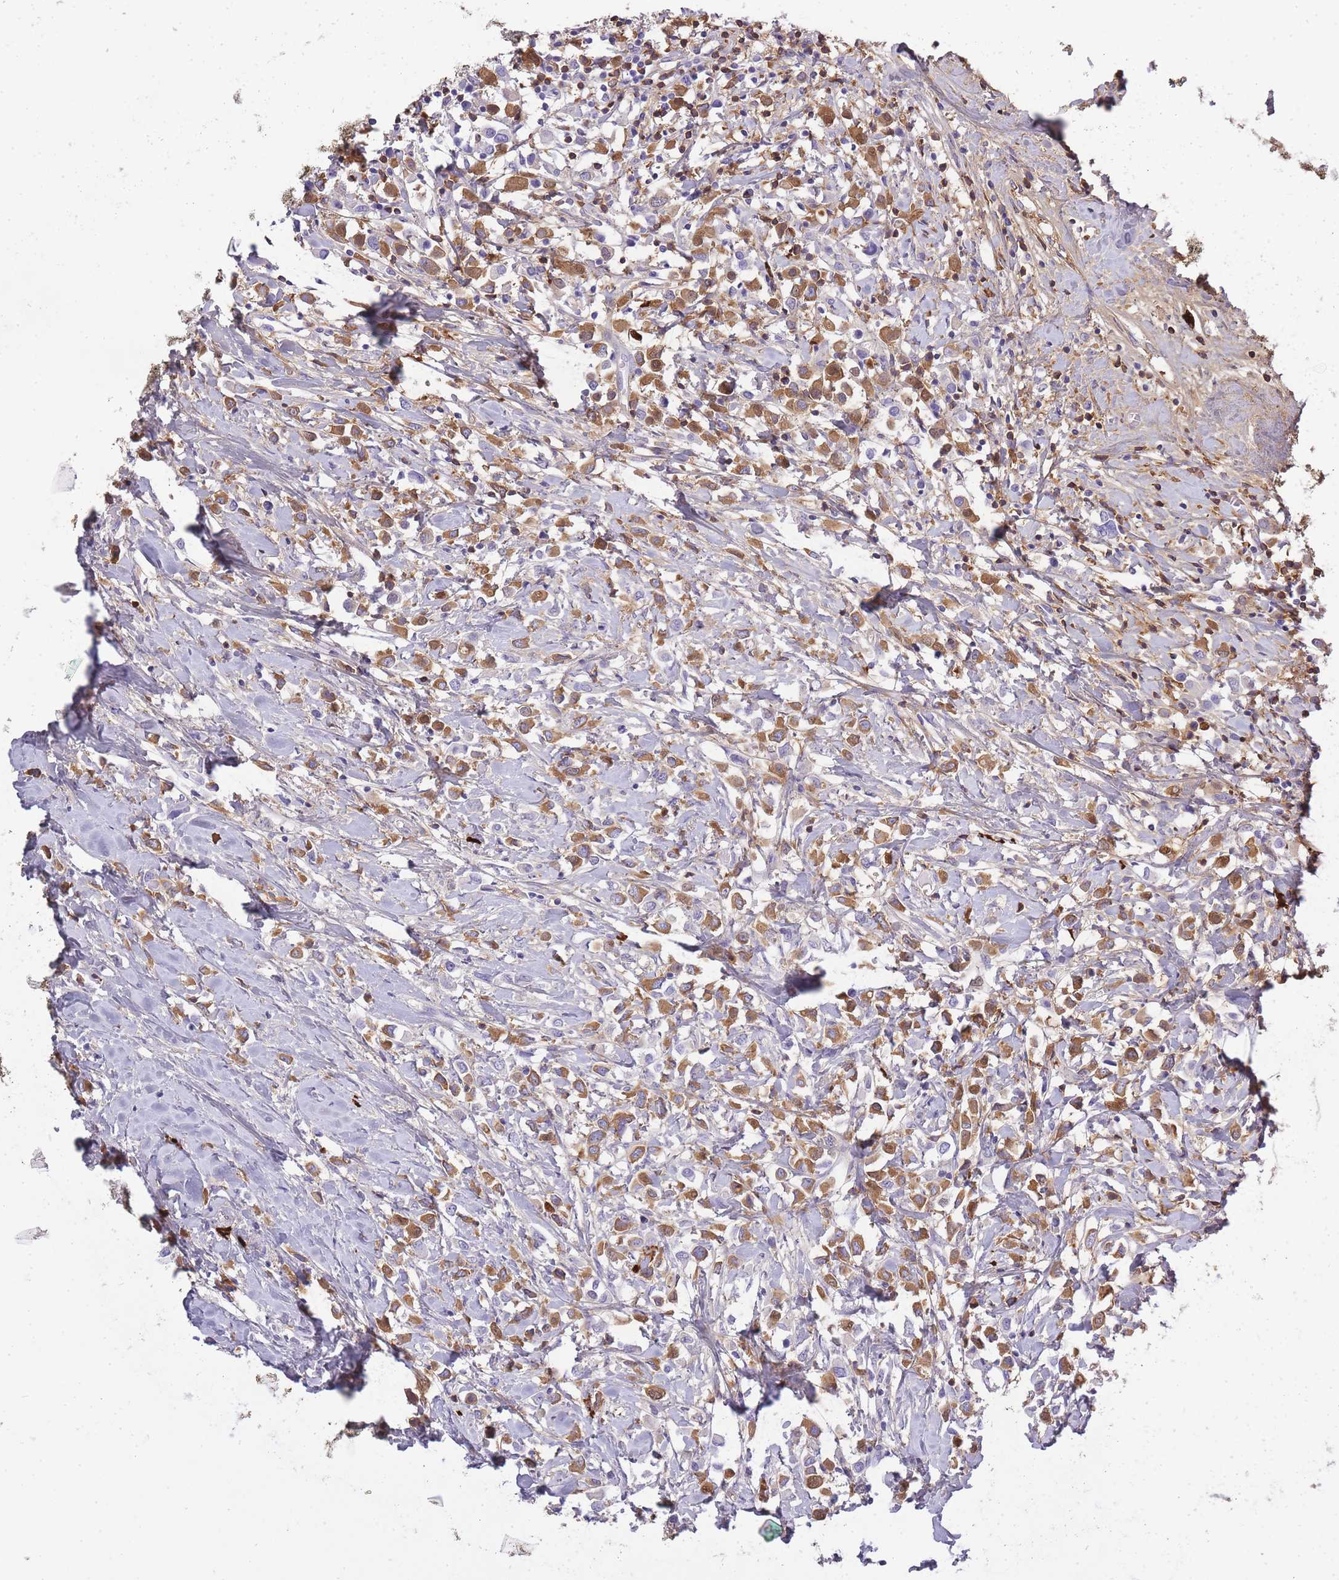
{"staining": {"intensity": "moderate", "quantity": ">75%", "location": "cytoplasmic/membranous"}, "tissue": "breast cancer", "cell_type": "Tumor cells", "image_type": "cancer", "snomed": [{"axis": "morphology", "description": "Duct carcinoma"}, {"axis": "topography", "description": "Breast"}], "caption": "Protein expression analysis of human breast cancer (intraductal carcinoma) reveals moderate cytoplasmic/membranous expression in about >75% of tumor cells. (IHC, brightfield microscopy, high magnification).", "gene": "IGKV1D-42", "patient": {"sex": "female", "age": 61}}